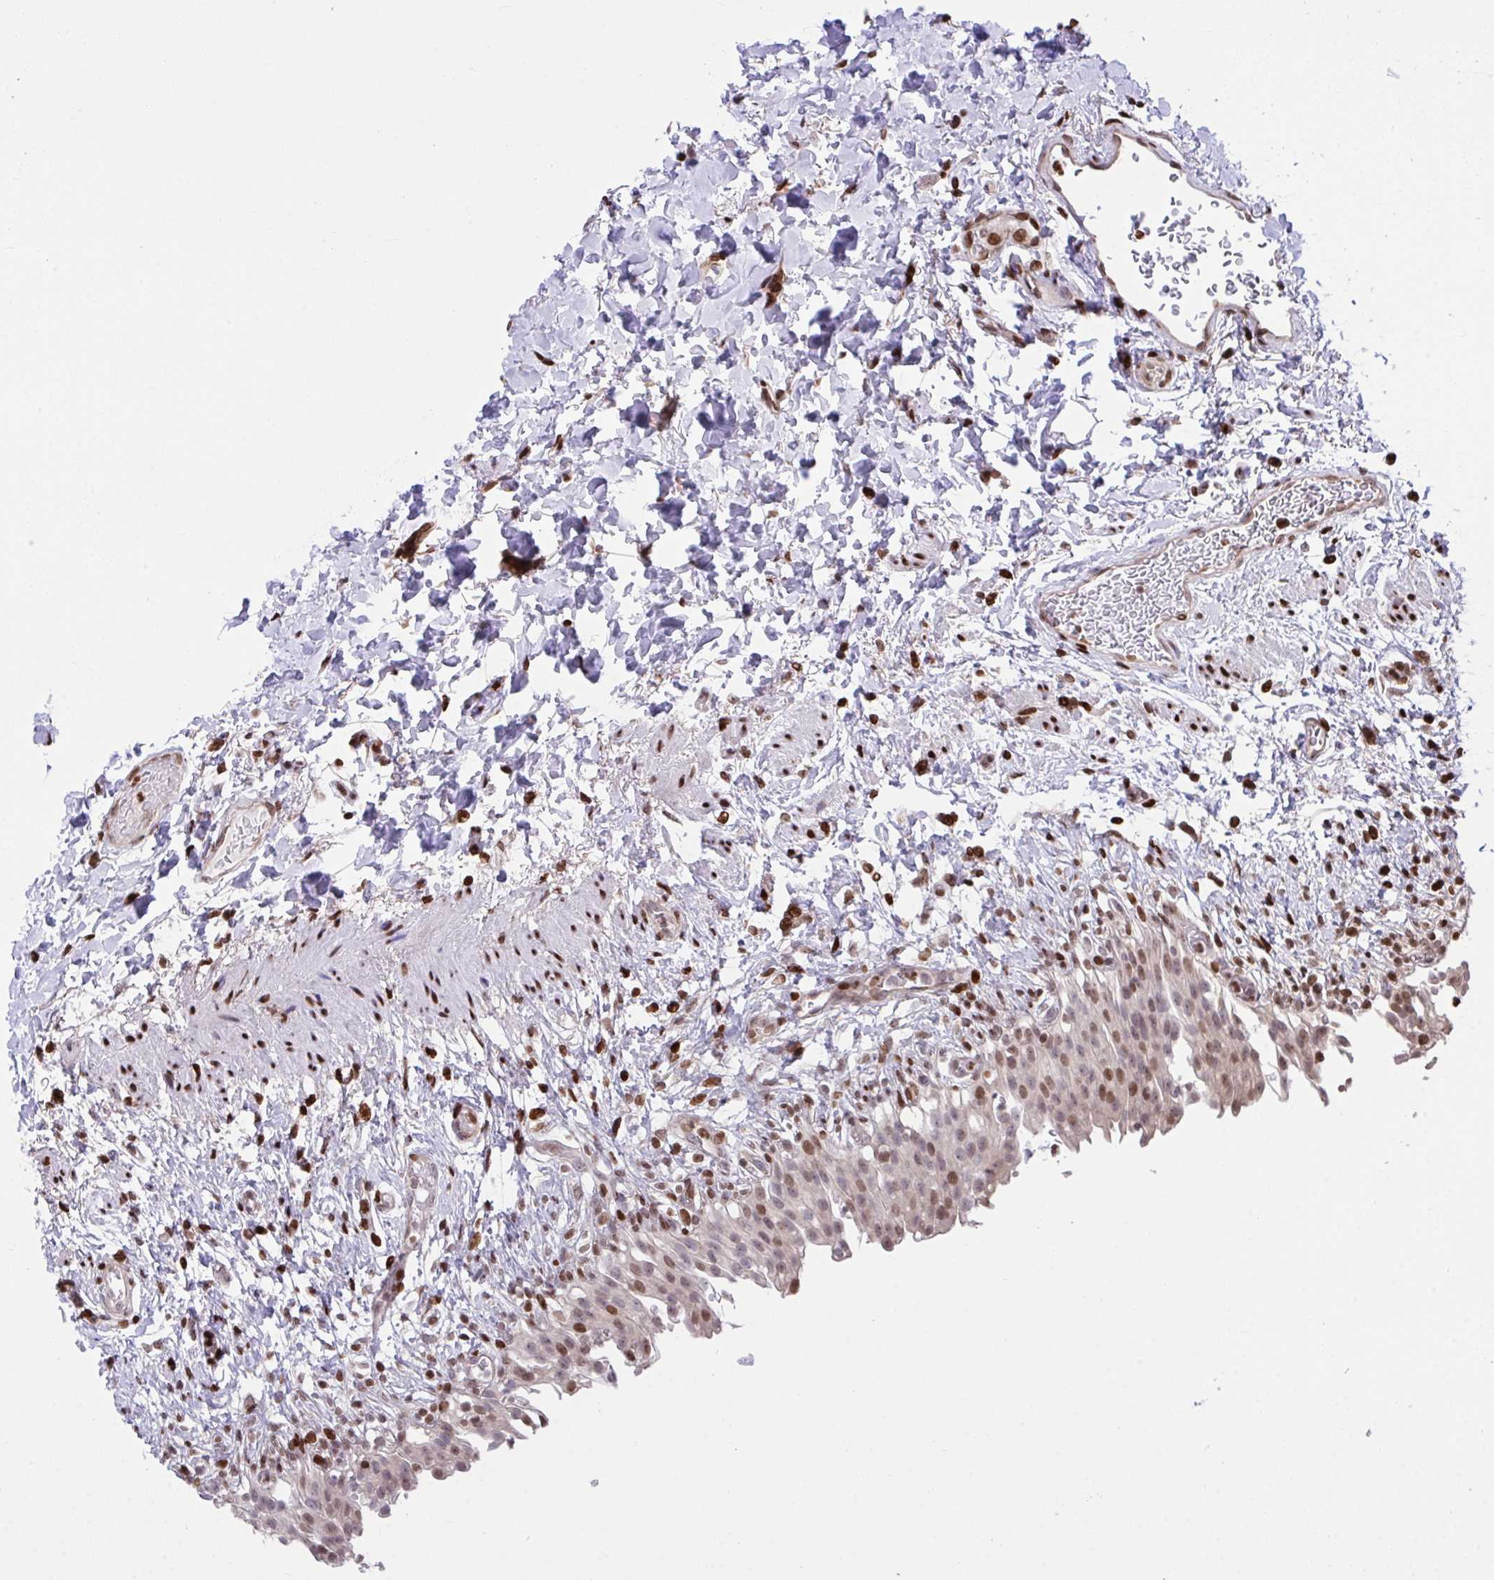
{"staining": {"intensity": "moderate", "quantity": "25%-75%", "location": "nuclear"}, "tissue": "urinary bladder", "cell_type": "Urothelial cells", "image_type": "normal", "snomed": [{"axis": "morphology", "description": "Normal tissue, NOS"}, {"axis": "topography", "description": "Urinary bladder"}, {"axis": "topography", "description": "Peripheral nerve tissue"}], "caption": "Protein staining displays moderate nuclear positivity in approximately 25%-75% of urothelial cells in benign urinary bladder.", "gene": "RAPGEF5", "patient": {"sex": "female", "age": 60}}